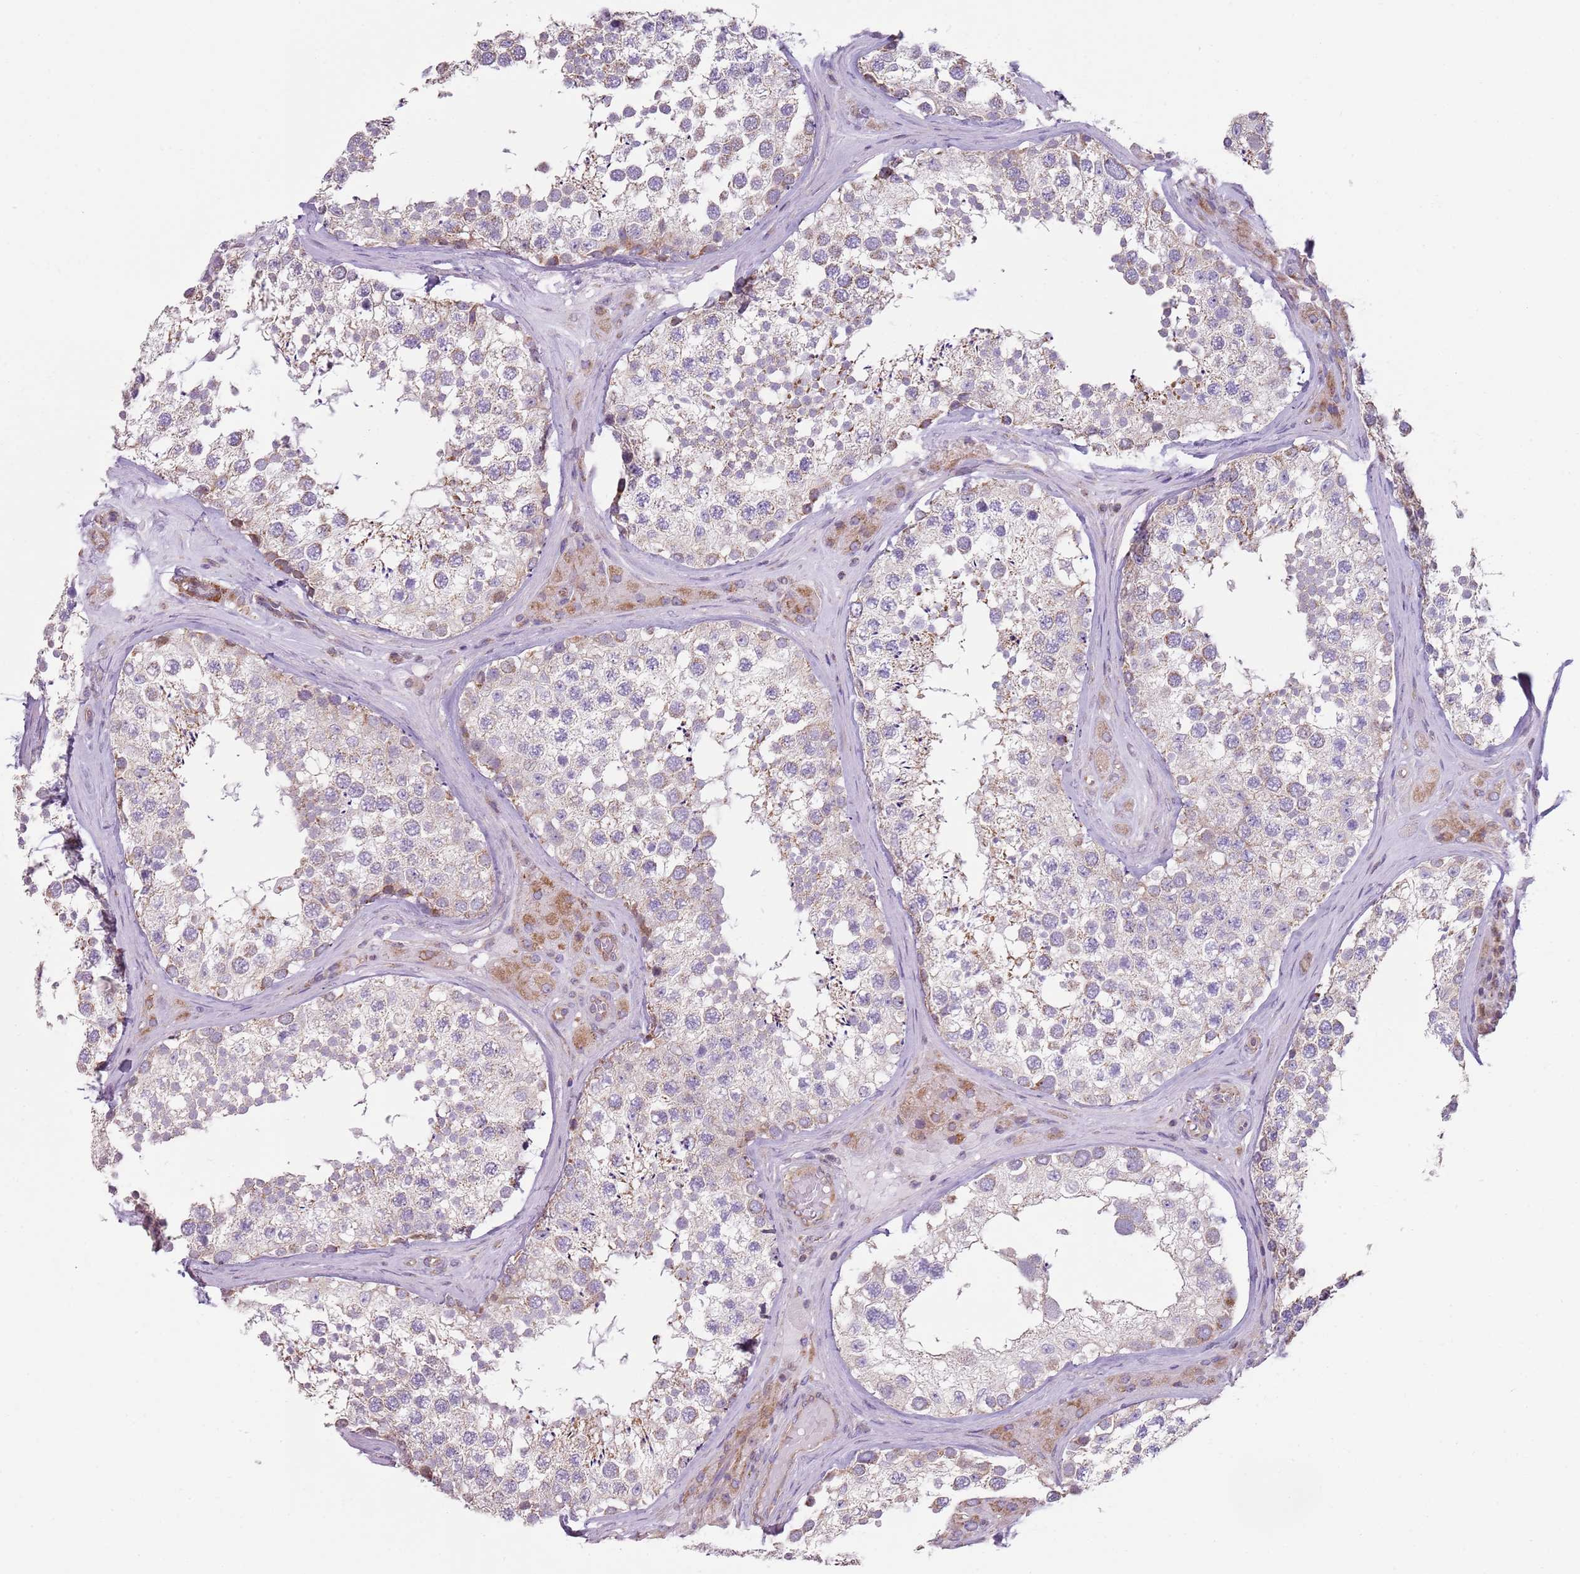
{"staining": {"intensity": "weak", "quantity": "25%-75%", "location": "cytoplasmic/membranous"}, "tissue": "testis", "cell_type": "Cells in seminiferous ducts", "image_type": "normal", "snomed": [{"axis": "morphology", "description": "Normal tissue, NOS"}, {"axis": "topography", "description": "Testis"}], "caption": "Testis stained with a brown dye exhibits weak cytoplasmic/membranous positive expression in approximately 25%-75% of cells in seminiferous ducts.", "gene": "GAS8", "patient": {"sex": "male", "age": 46}}